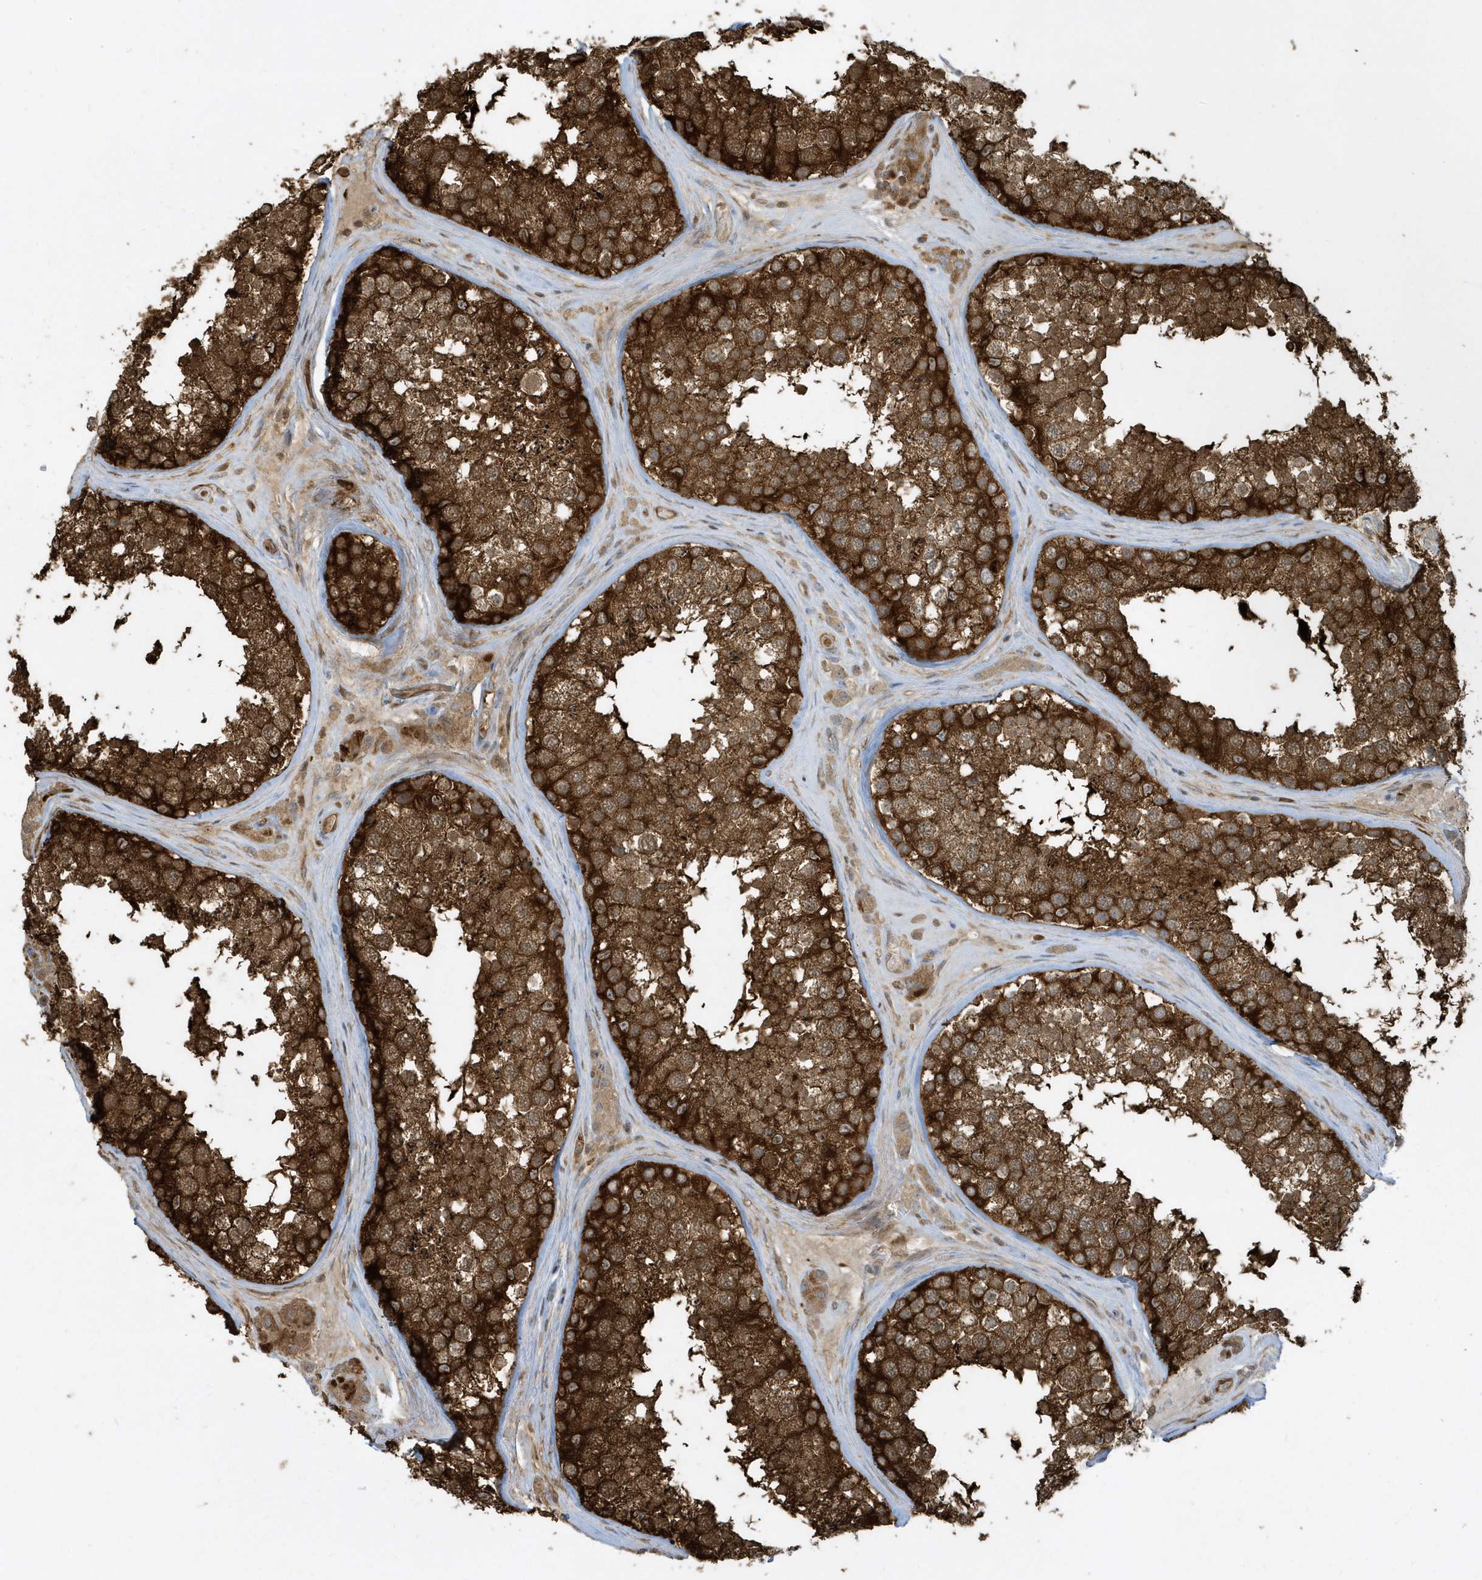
{"staining": {"intensity": "strong", "quantity": ">75%", "location": "cytoplasmic/membranous"}, "tissue": "testis", "cell_type": "Cells in seminiferous ducts", "image_type": "normal", "snomed": [{"axis": "morphology", "description": "Normal tissue, NOS"}, {"axis": "topography", "description": "Testis"}], "caption": "Protein expression by immunohistochemistry reveals strong cytoplasmic/membranous expression in about >75% of cells in seminiferous ducts in benign testis. (brown staining indicates protein expression, while blue staining denotes nuclei).", "gene": "CLCN6", "patient": {"sex": "male", "age": 46}}